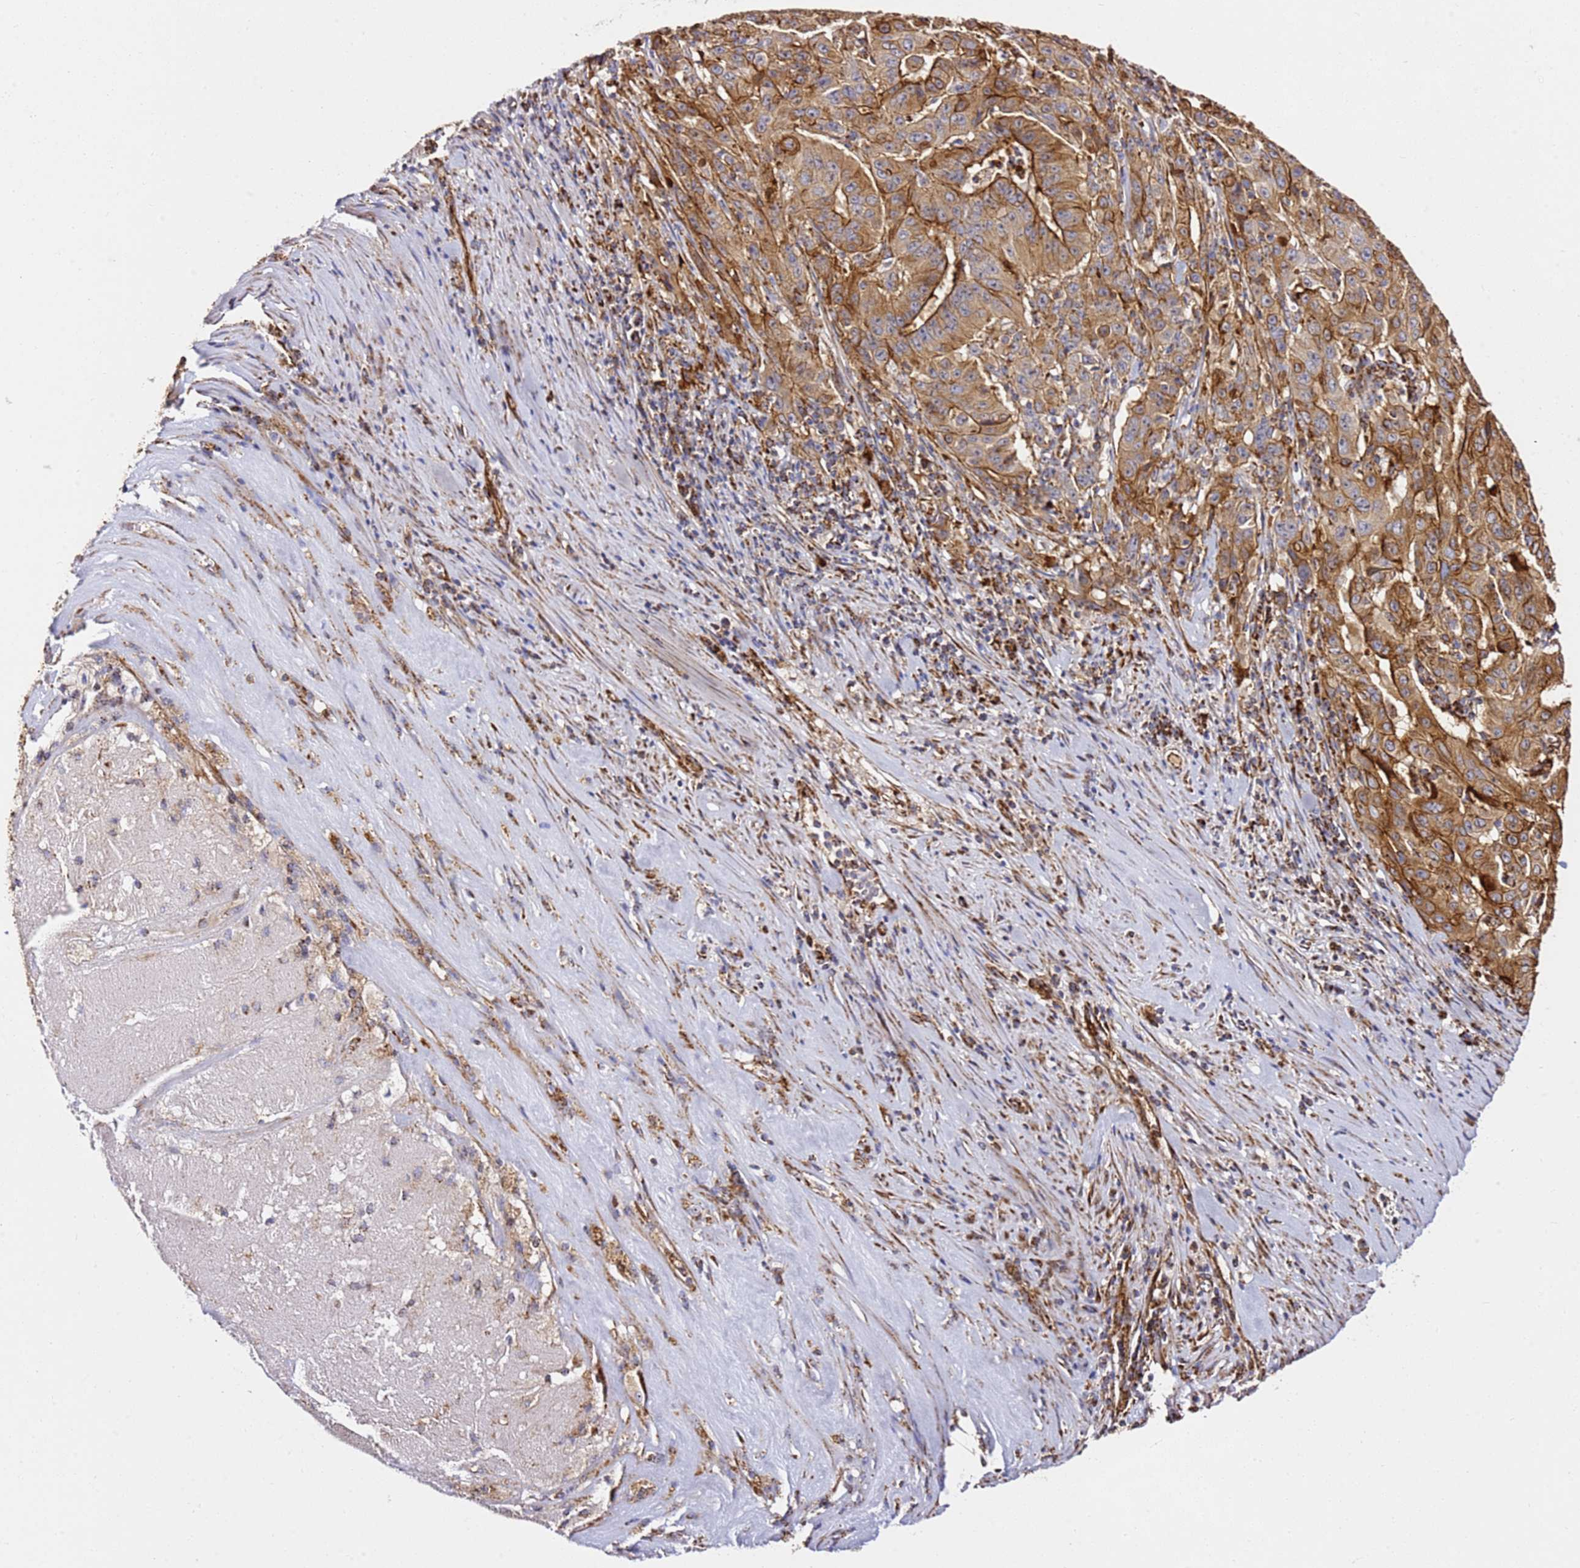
{"staining": {"intensity": "moderate", "quantity": ">75%", "location": "cytoplasmic/membranous"}, "tissue": "pancreatic cancer", "cell_type": "Tumor cells", "image_type": "cancer", "snomed": [{"axis": "morphology", "description": "Adenocarcinoma, NOS"}, {"axis": "topography", "description": "Pancreas"}], "caption": "Moderate cytoplasmic/membranous protein expression is seen in approximately >75% of tumor cells in adenocarcinoma (pancreatic). Immunohistochemistry stains the protein in brown and the nuclei are stained blue.", "gene": "NDUFA3", "patient": {"sex": "male", "age": 63}}